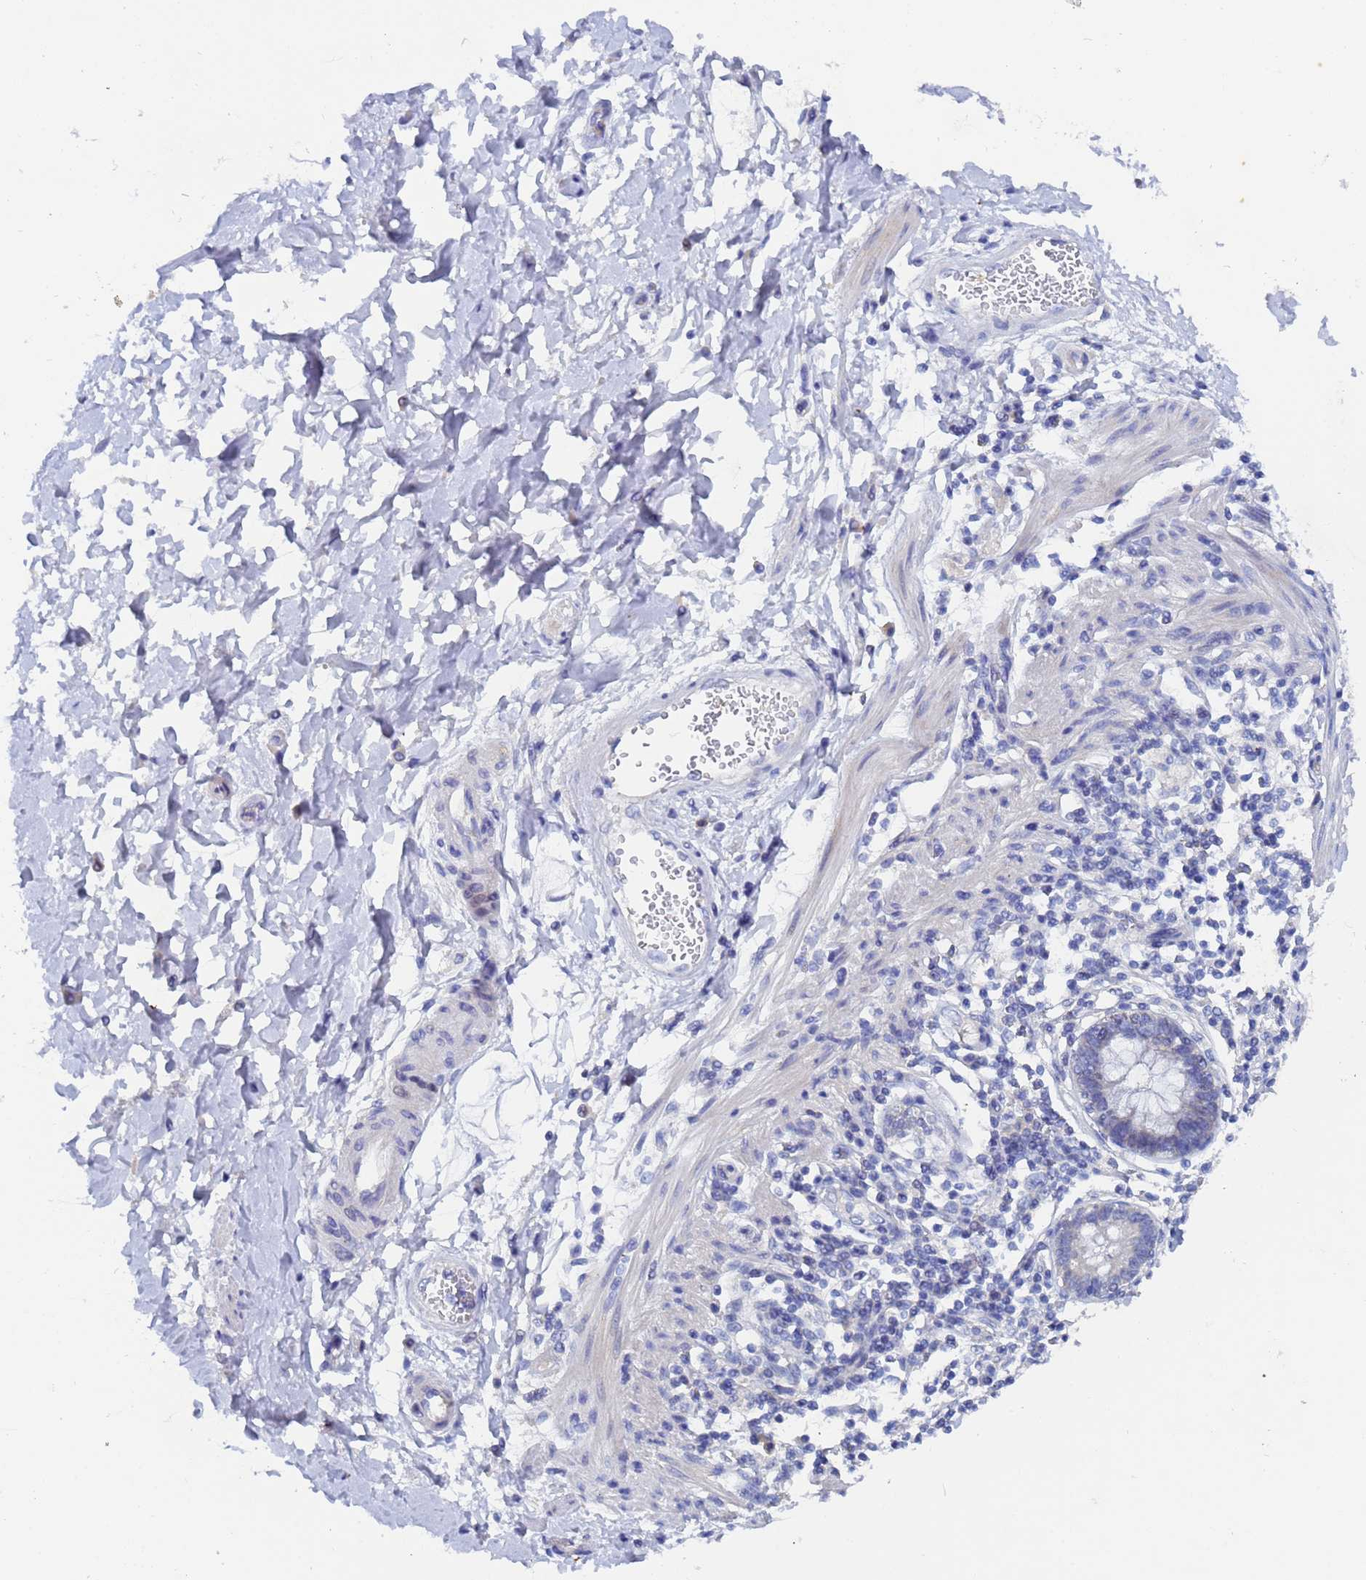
{"staining": {"intensity": "negative", "quantity": "none", "location": "none"}, "tissue": "ovarian cancer", "cell_type": "Tumor cells", "image_type": "cancer", "snomed": [{"axis": "morphology", "description": "Cystadenocarcinoma, mucinous, NOS"}, {"axis": "topography", "description": "Ovary"}], "caption": "This micrograph is of mucinous cystadenocarcinoma (ovarian) stained with immunohistochemistry to label a protein in brown with the nuclei are counter-stained blue. There is no staining in tumor cells.", "gene": "UBE2O", "patient": {"sex": "female", "age": 39}}